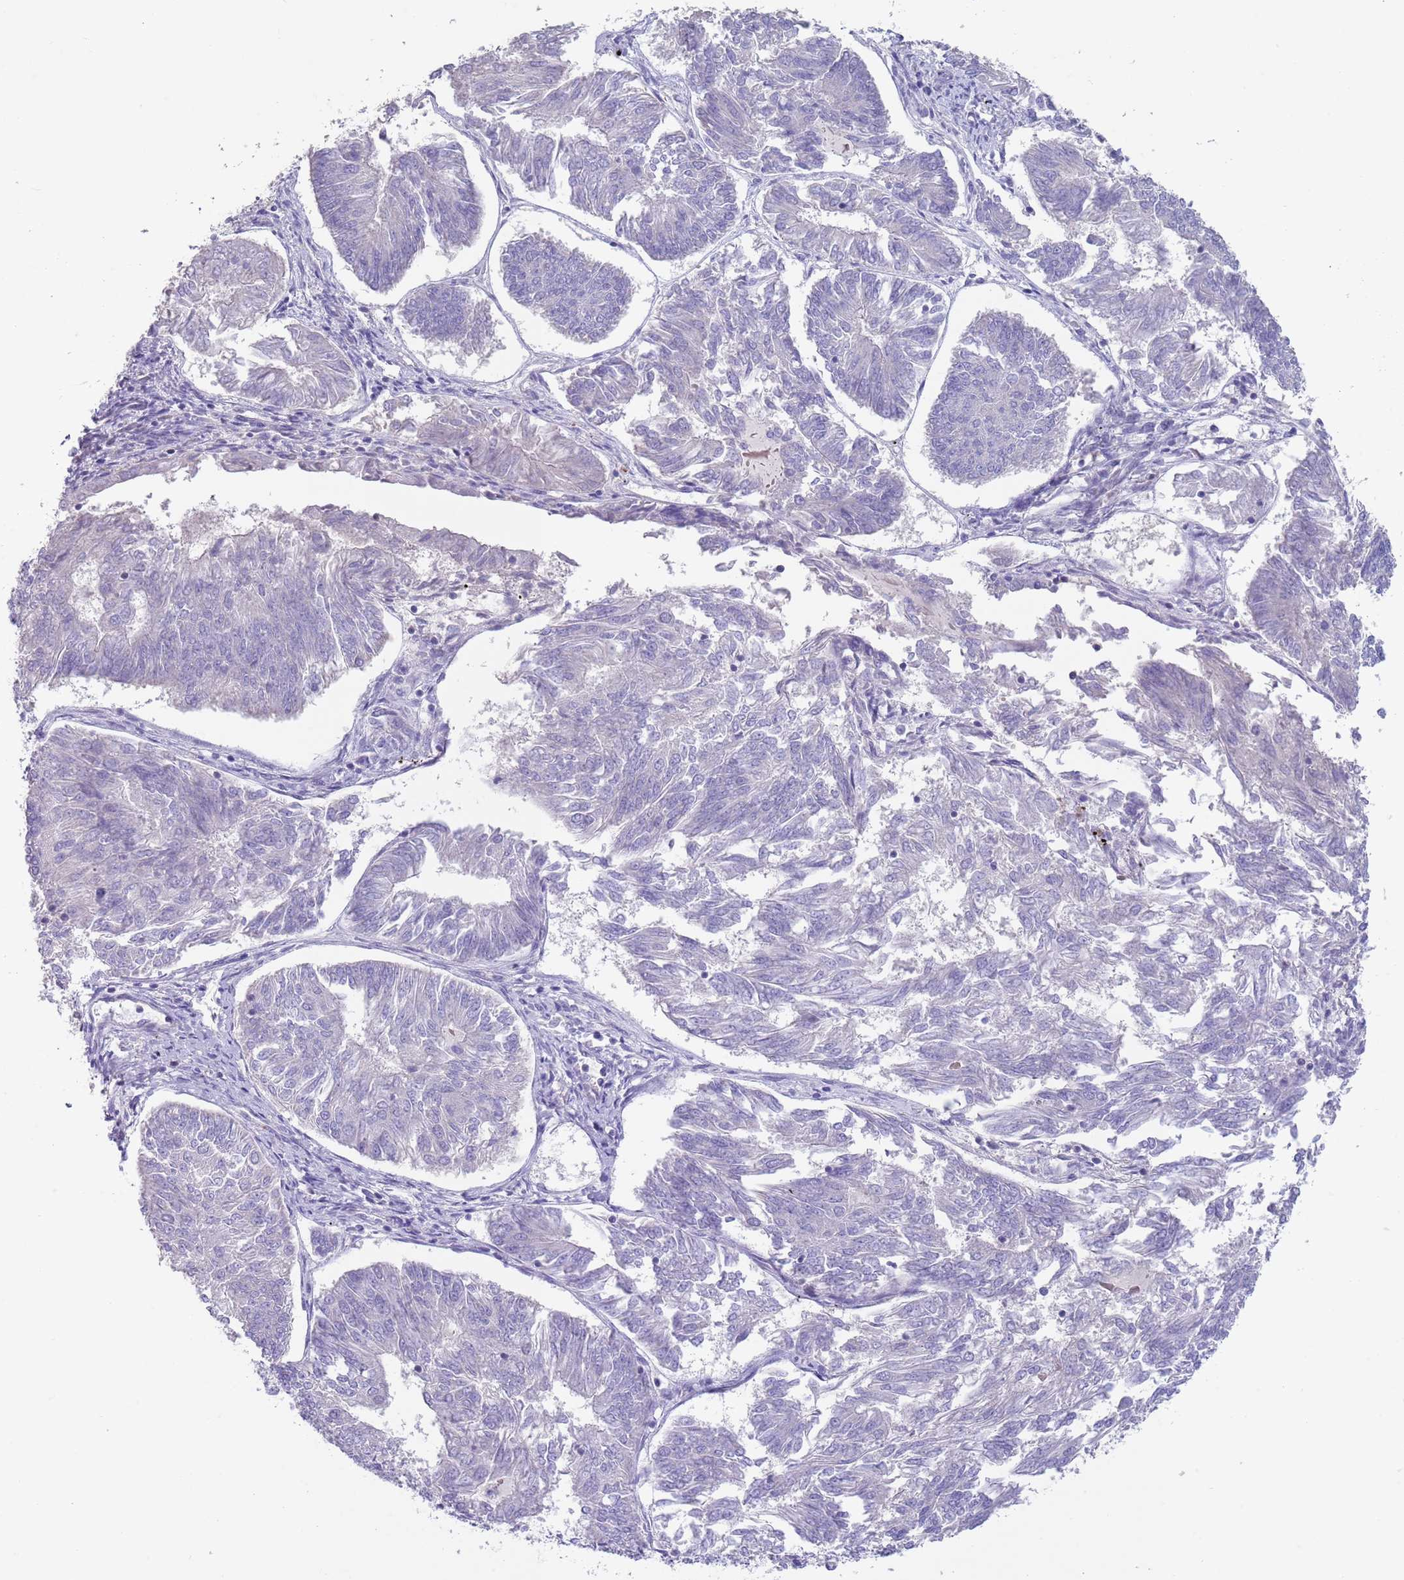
{"staining": {"intensity": "negative", "quantity": "none", "location": "none"}, "tissue": "endometrial cancer", "cell_type": "Tumor cells", "image_type": "cancer", "snomed": [{"axis": "morphology", "description": "Adenocarcinoma, NOS"}, {"axis": "topography", "description": "Endometrium"}], "caption": "A histopathology image of endometrial cancer (adenocarcinoma) stained for a protein displays no brown staining in tumor cells. (DAB (3,3'-diaminobenzidine) immunohistochemistry (IHC) visualized using brightfield microscopy, high magnification).", "gene": "ZNF14", "patient": {"sex": "female", "age": 58}}